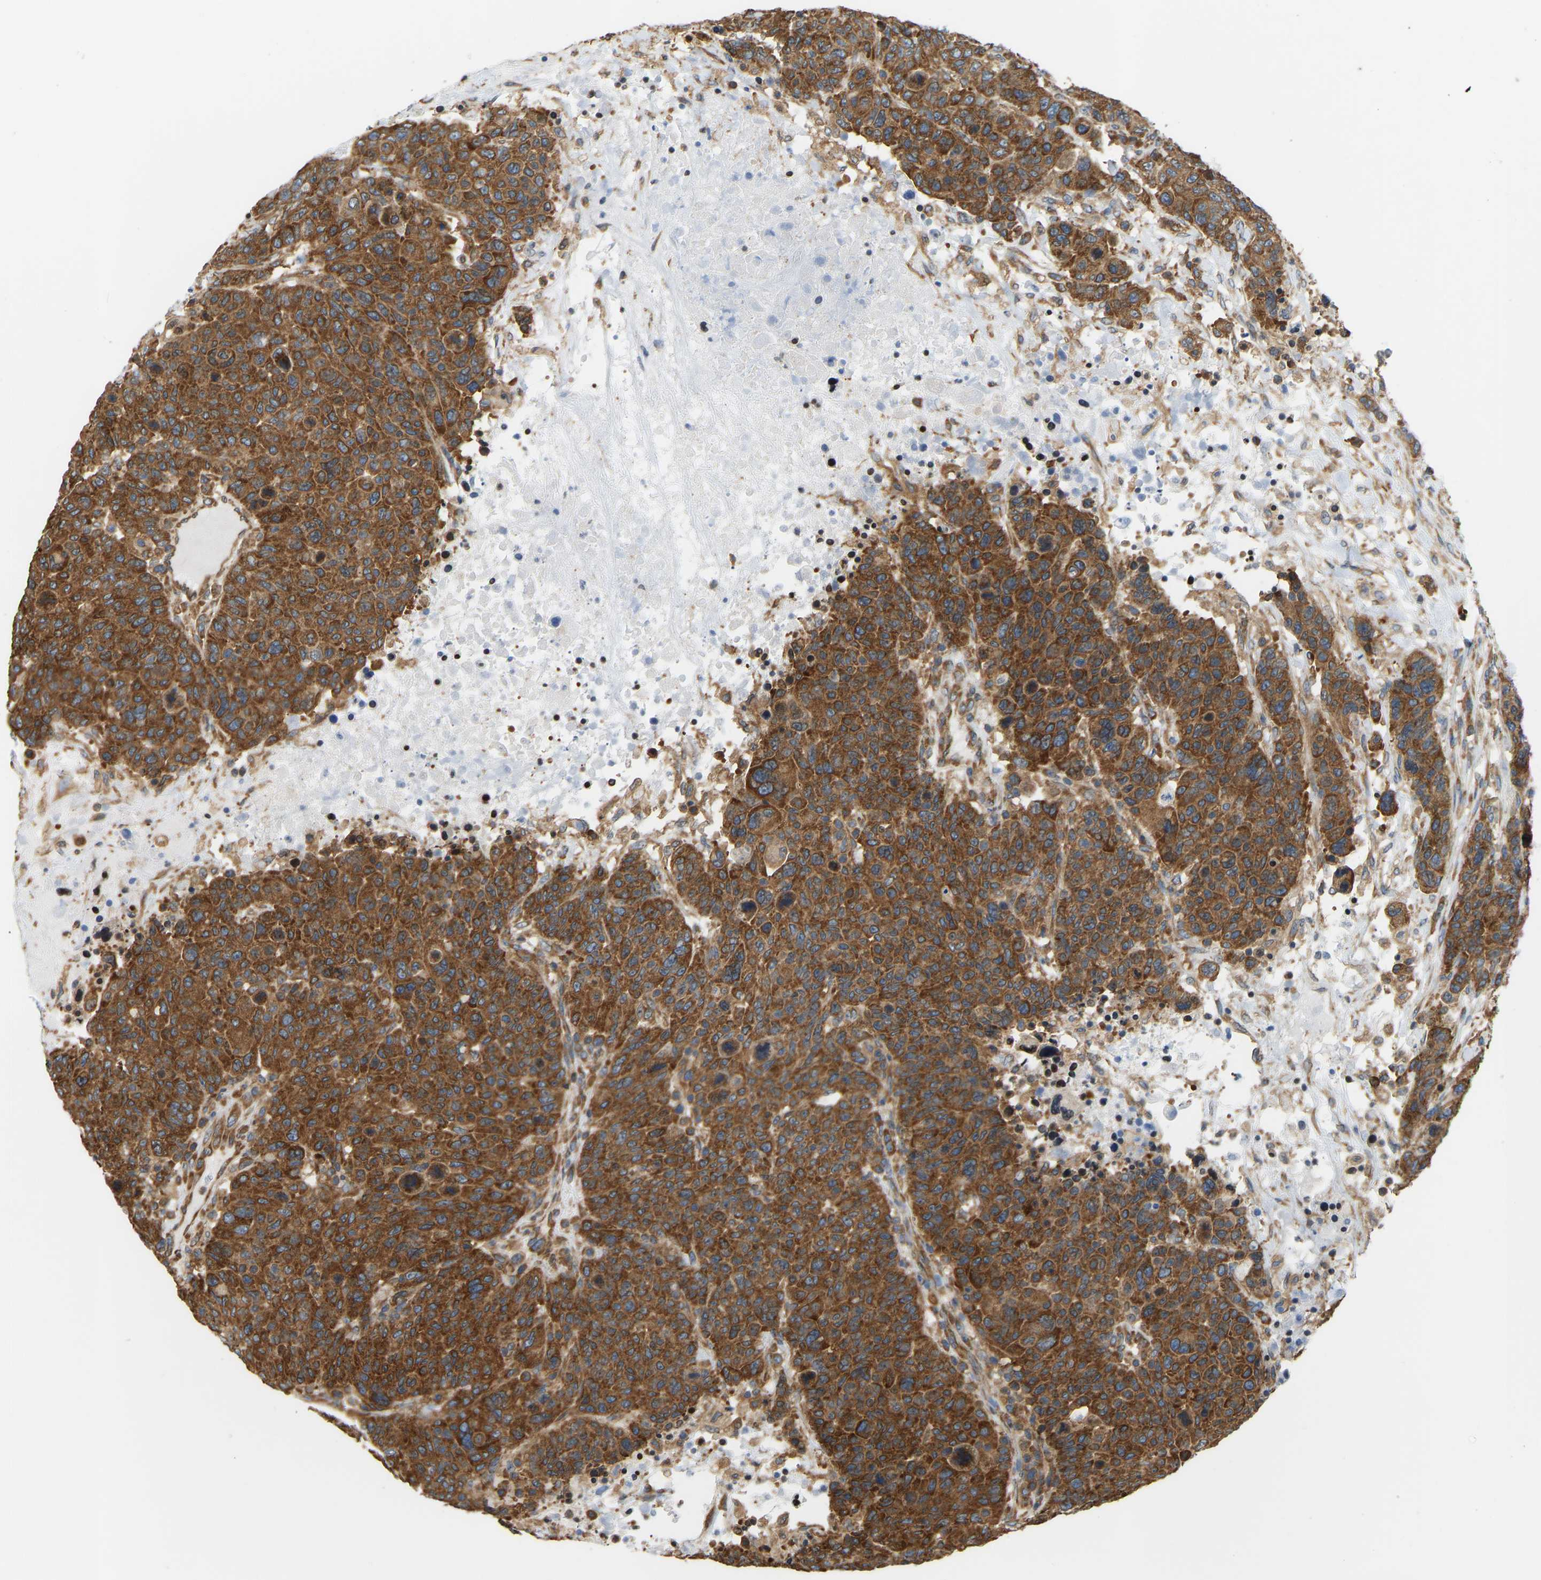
{"staining": {"intensity": "strong", "quantity": ">75%", "location": "cytoplasmic/membranous"}, "tissue": "breast cancer", "cell_type": "Tumor cells", "image_type": "cancer", "snomed": [{"axis": "morphology", "description": "Duct carcinoma"}, {"axis": "topography", "description": "Breast"}], "caption": "Tumor cells show high levels of strong cytoplasmic/membranous expression in about >75% of cells in human breast cancer.", "gene": "RPS6KB2", "patient": {"sex": "female", "age": 37}}